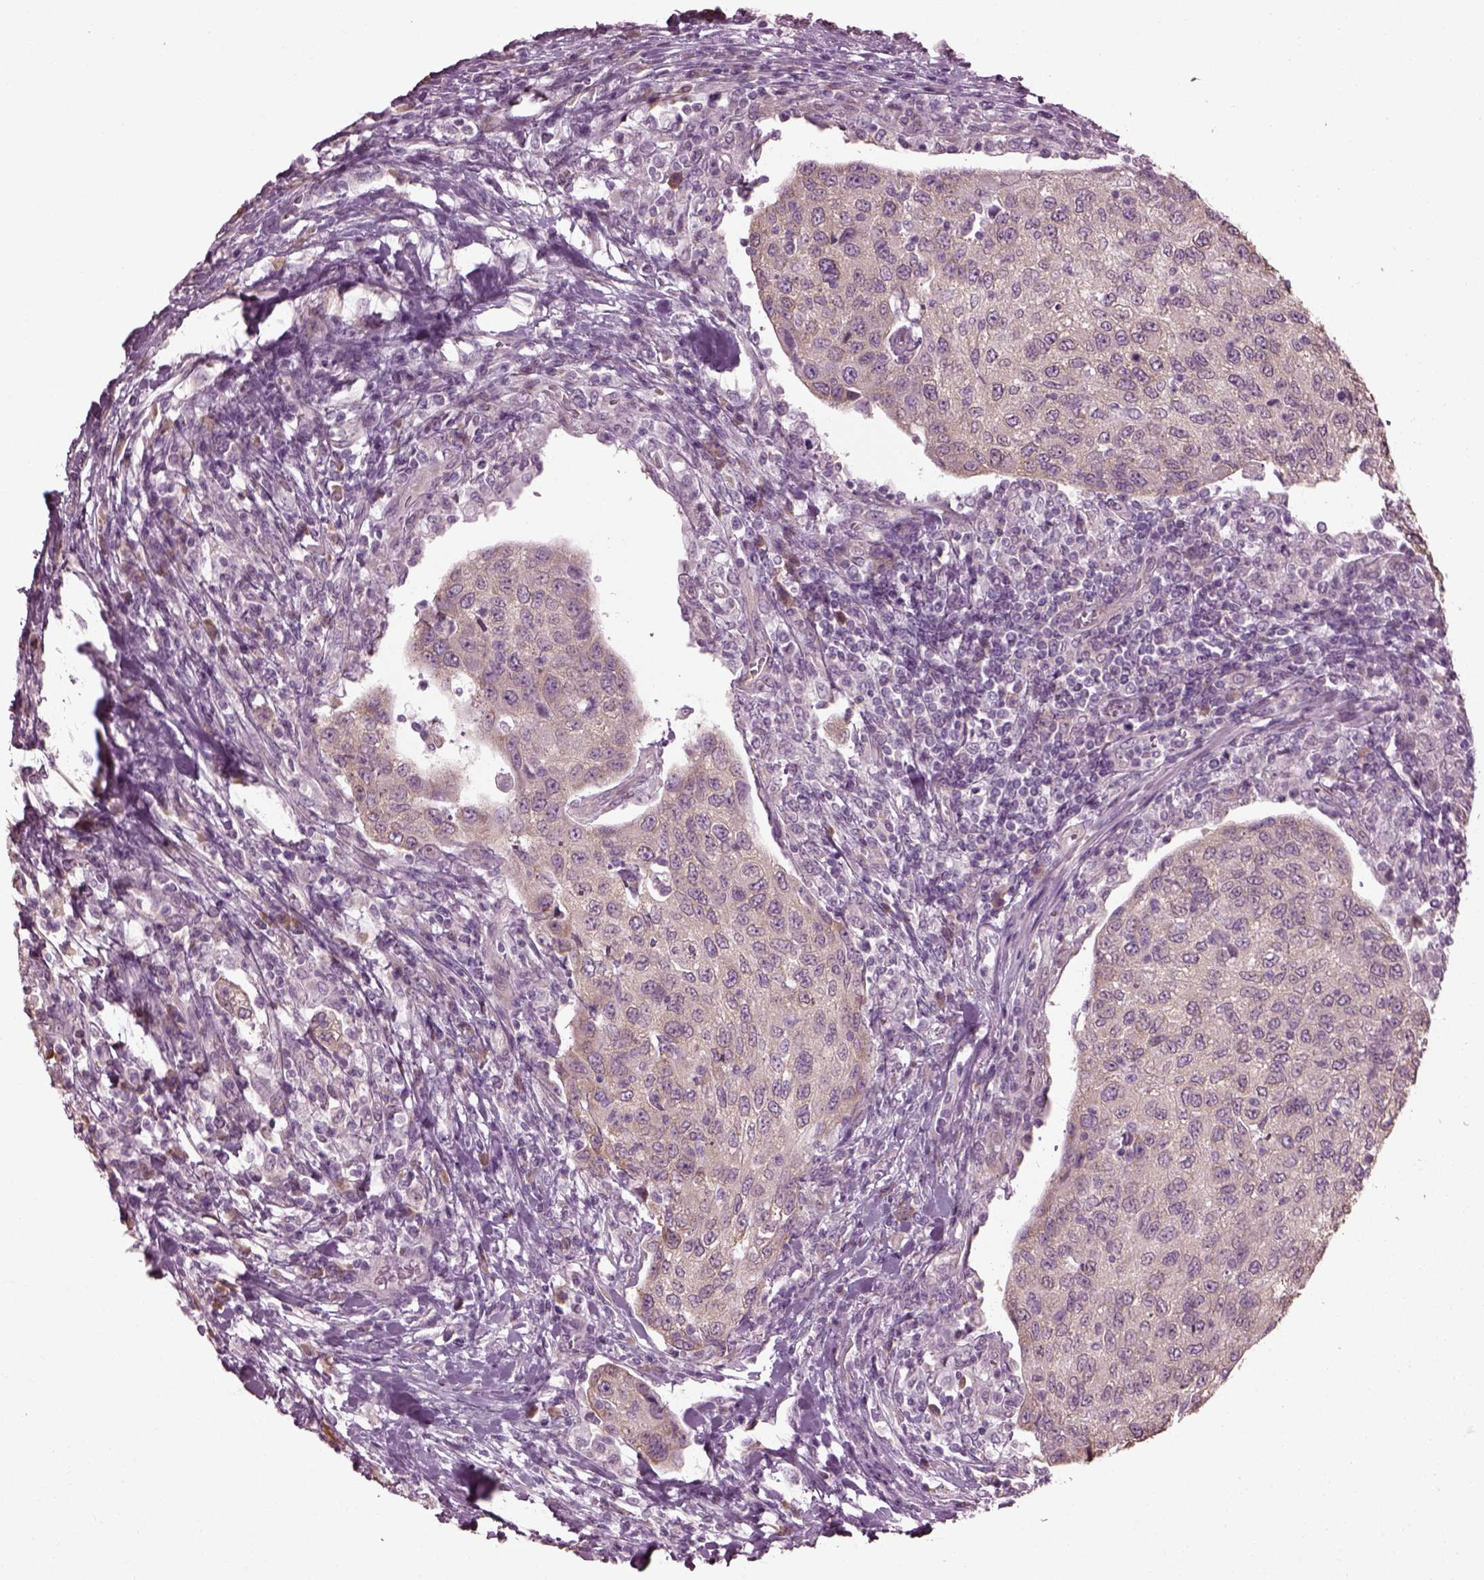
{"staining": {"intensity": "weak", "quantity": "25%-75%", "location": "cytoplasmic/membranous"}, "tissue": "urothelial cancer", "cell_type": "Tumor cells", "image_type": "cancer", "snomed": [{"axis": "morphology", "description": "Urothelial carcinoma, High grade"}, {"axis": "topography", "description": "Urinary bladder"}], "caption": "Urothelial cancer tissue demonstrates weak cytoplasmic/membranous staining in approximately 25%-75% of tumor cells Using DAB (brown) and hematoxylin (blue) stains, captured at high magnification using brightfield microscopy.", "gene": "CABP5", "patient": {"sex": "female", "age": 78}}